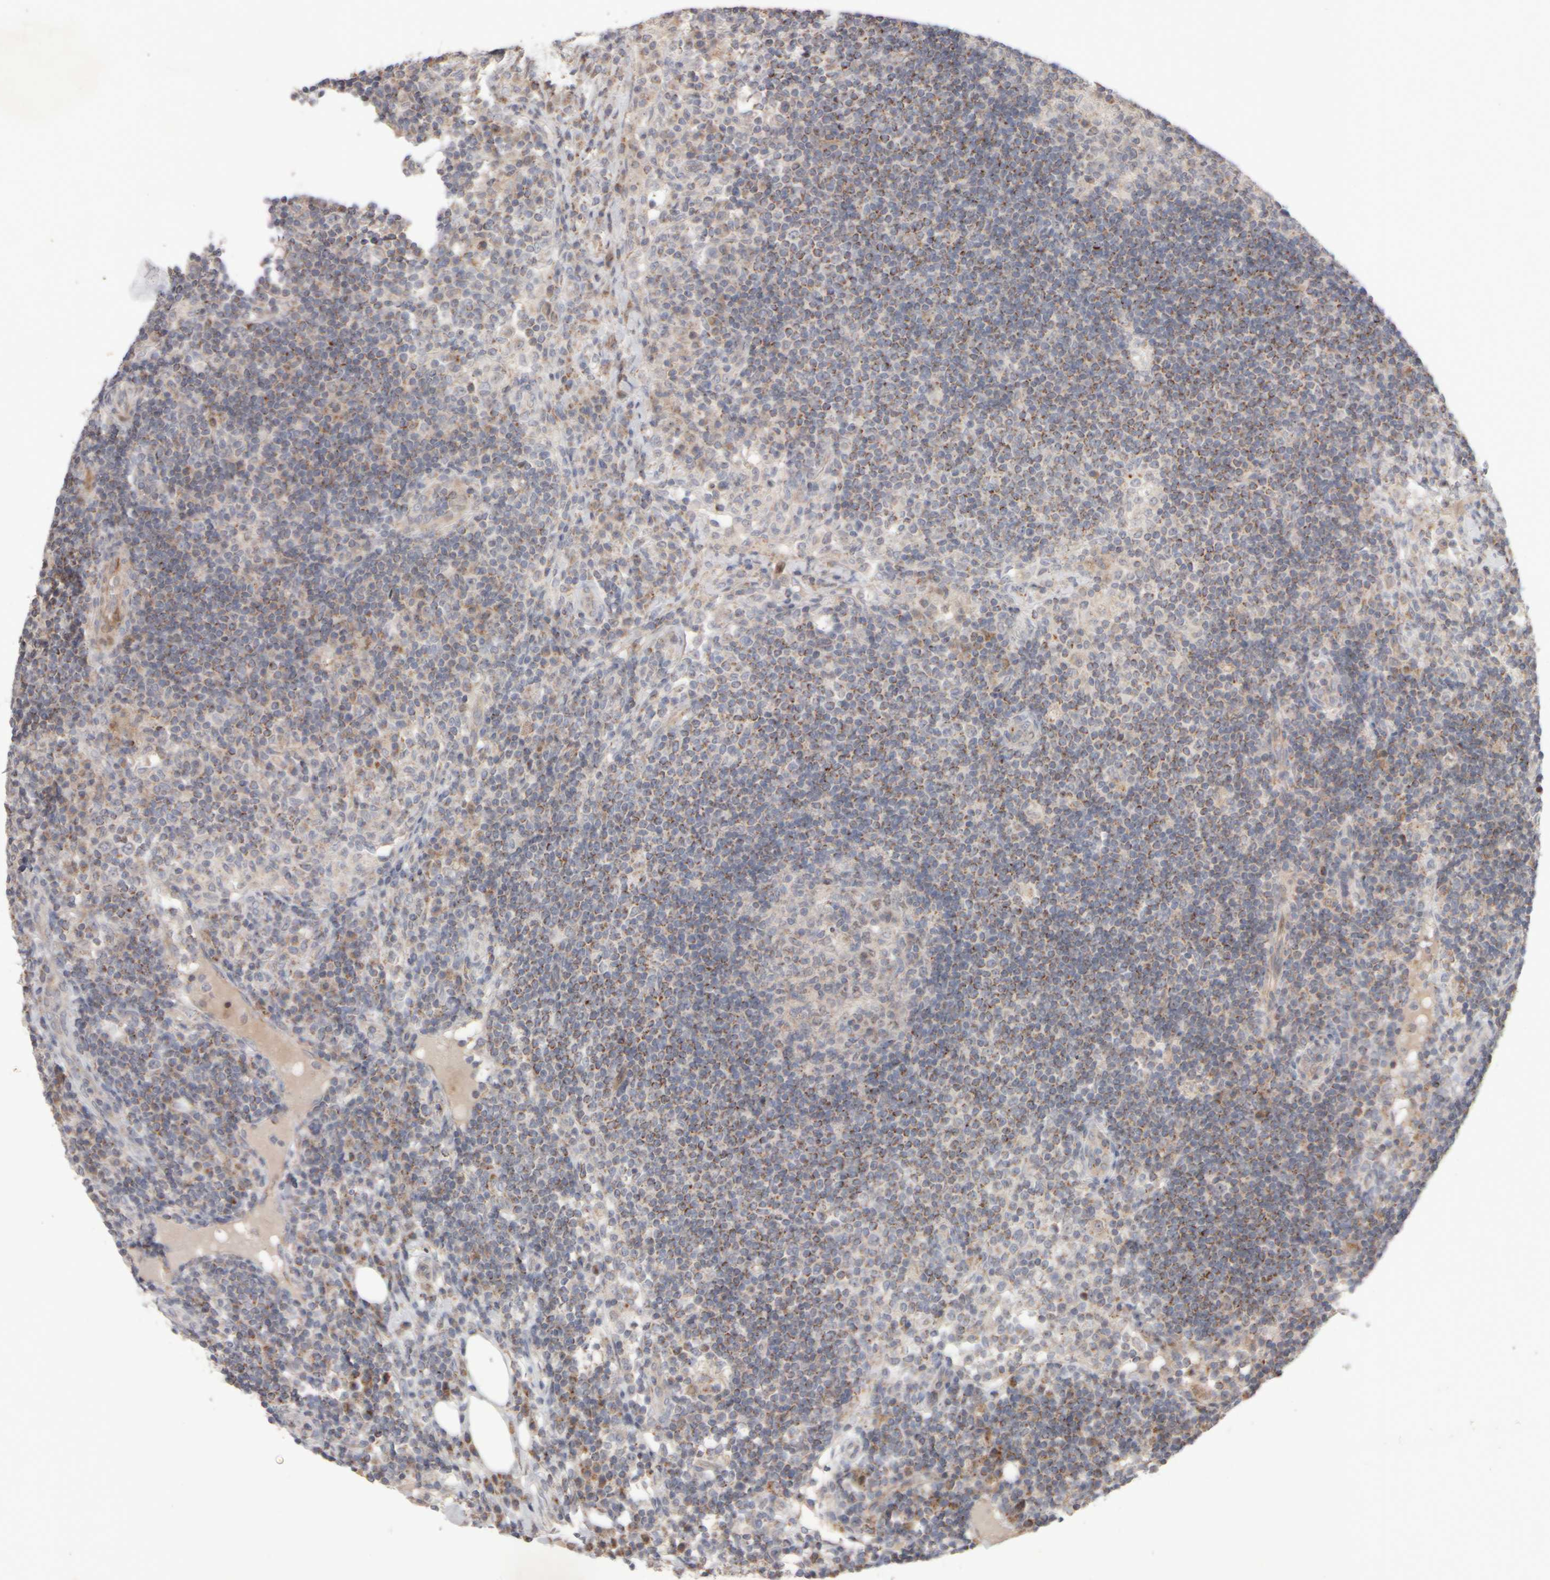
{"staining": {"intensity": "moderate", "quantity": "<25%", "location": "nuclear"}, "tissue": "lymph node", "cell_type": "Germinal center cells", "image_type": "normal", "snomed": [{"axis": "morphology", "description": "Normal tissue, NOS"}, {"axis": "topography", "description": "Lymph node"}], "caption": "The immunohistochemical stain shows moderate nuclear expression in germinal center cells of benign lymph node.", "gene": "CHADL", "patient": {"sex": "female", "age": 53}}